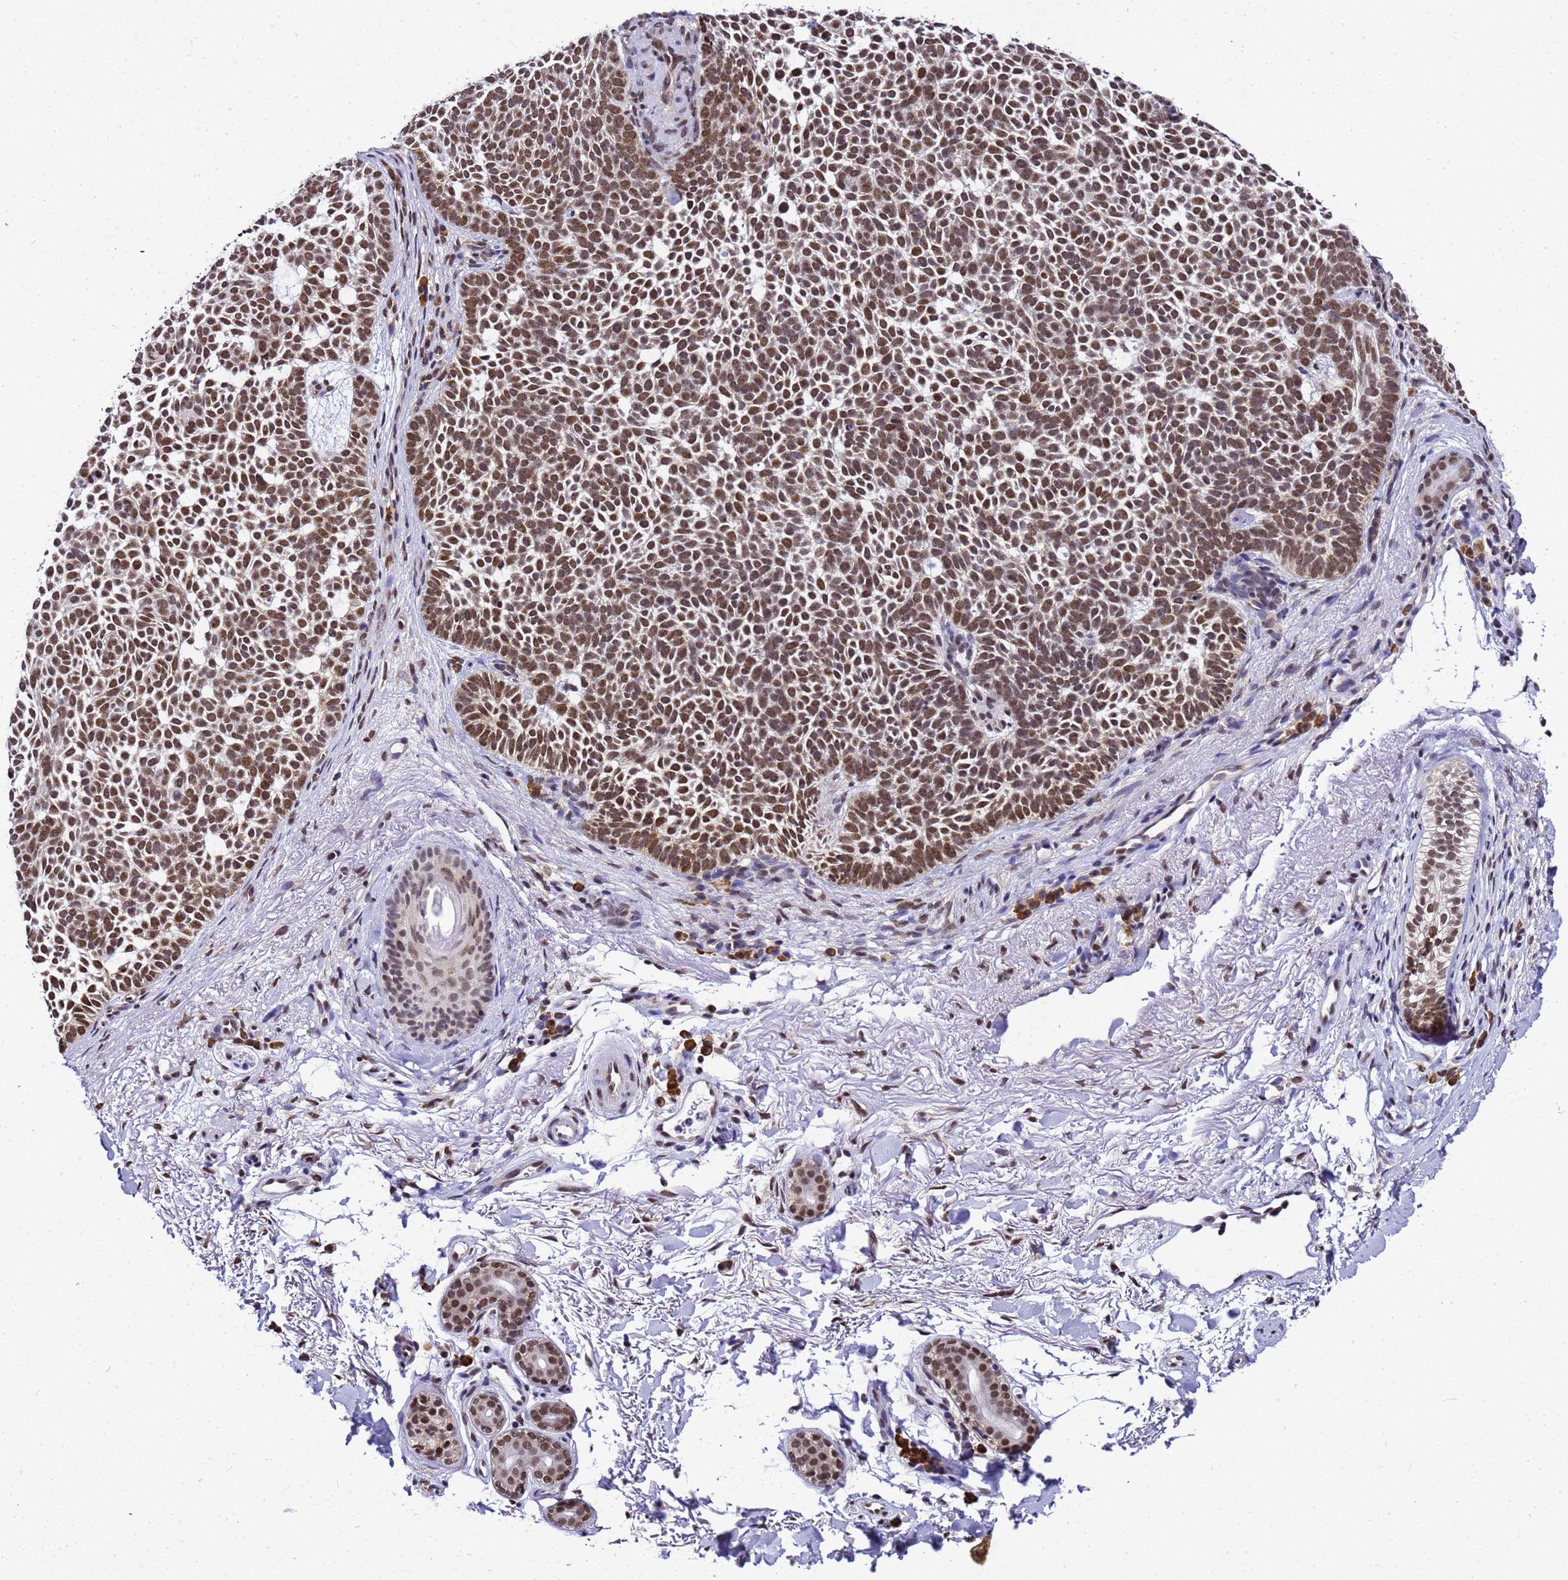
{"staining": {"intensity": "moderate", "quantity": ">75%", "location": "nuclear"}, "tissue": "skin cancer", "cell_type": "Tumor cells", "image_type": "cancer", "snomed": [{"axis": "morphology", "description": "Basal cell carcinoma"}, {"axis": "topography", "description": "Skin"}], "caption": "Human skin cancer stained with a protein marker displays moderate staining in tumor cells.", "gene": "SMN1", "patient": {"sex": "female", "age": 77}}